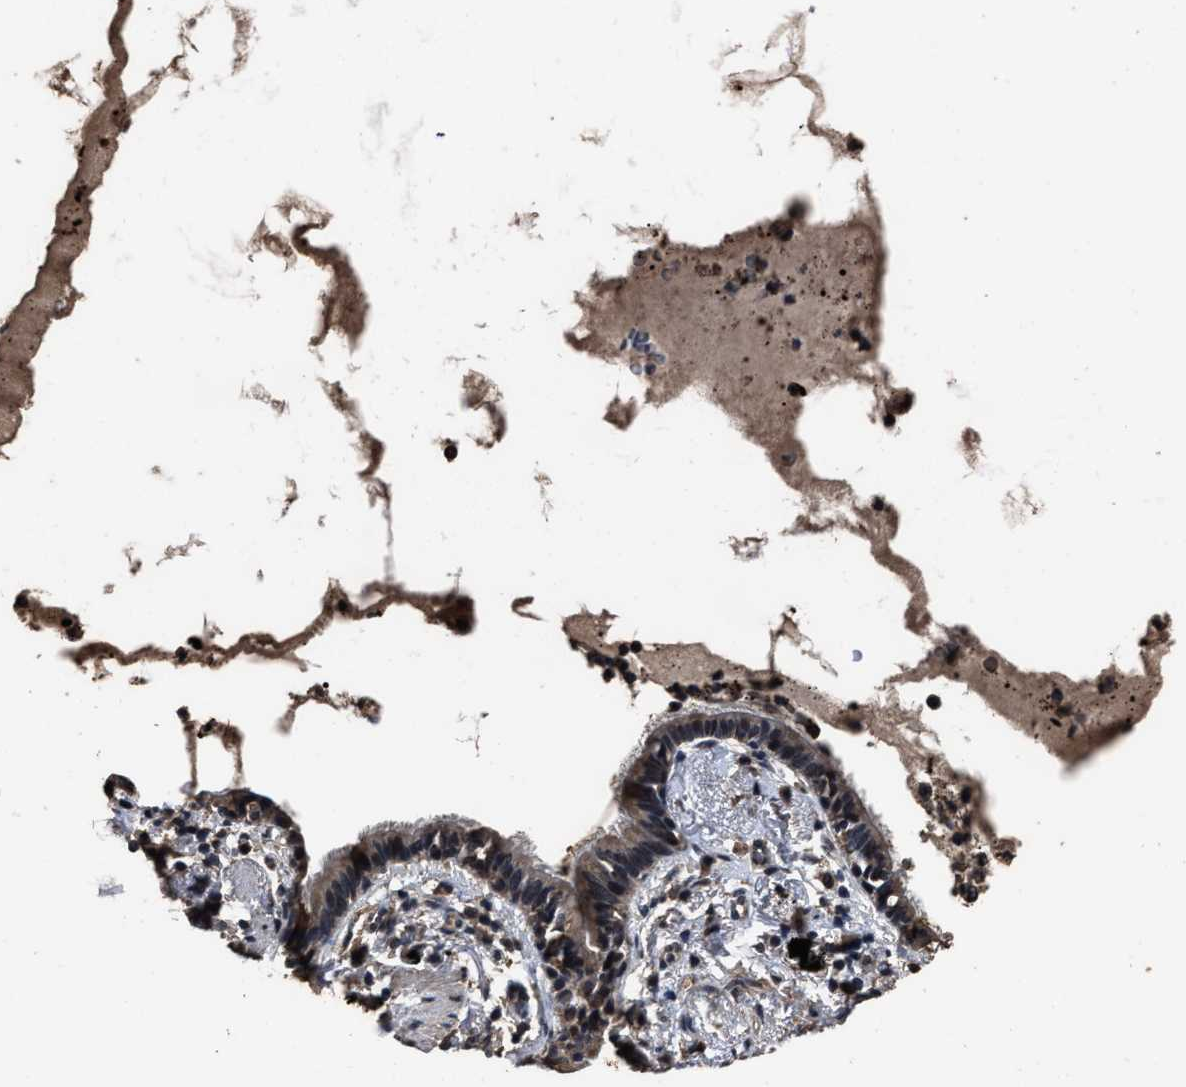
{"staining": {"intensity": "weak", "quantity": "25%-75%", "location": "cytoplasmic/membranous"}, "tissue": "lung cancer", "cell_type": "Tumor cells", "image_type": "cancer", "snomed": [{"axis": "morphology", "description": "Normal tissue, NOS"}, {"axis": "morphology", "description": "Adenocarcinoma, NOS"}, {"axis": "topography", "description": "Bronchus"}, {"axis": "topography", "description": "Lung"}], "caption": "IHC (DAB) staining of lung cancer (adenocarcinoma) displays weak cytoplasmic/membranous protein expression in about 25%-75% of tumor cells.", "gene": "RSBN1L", "patient": {"sex": "female", "age": 70}}